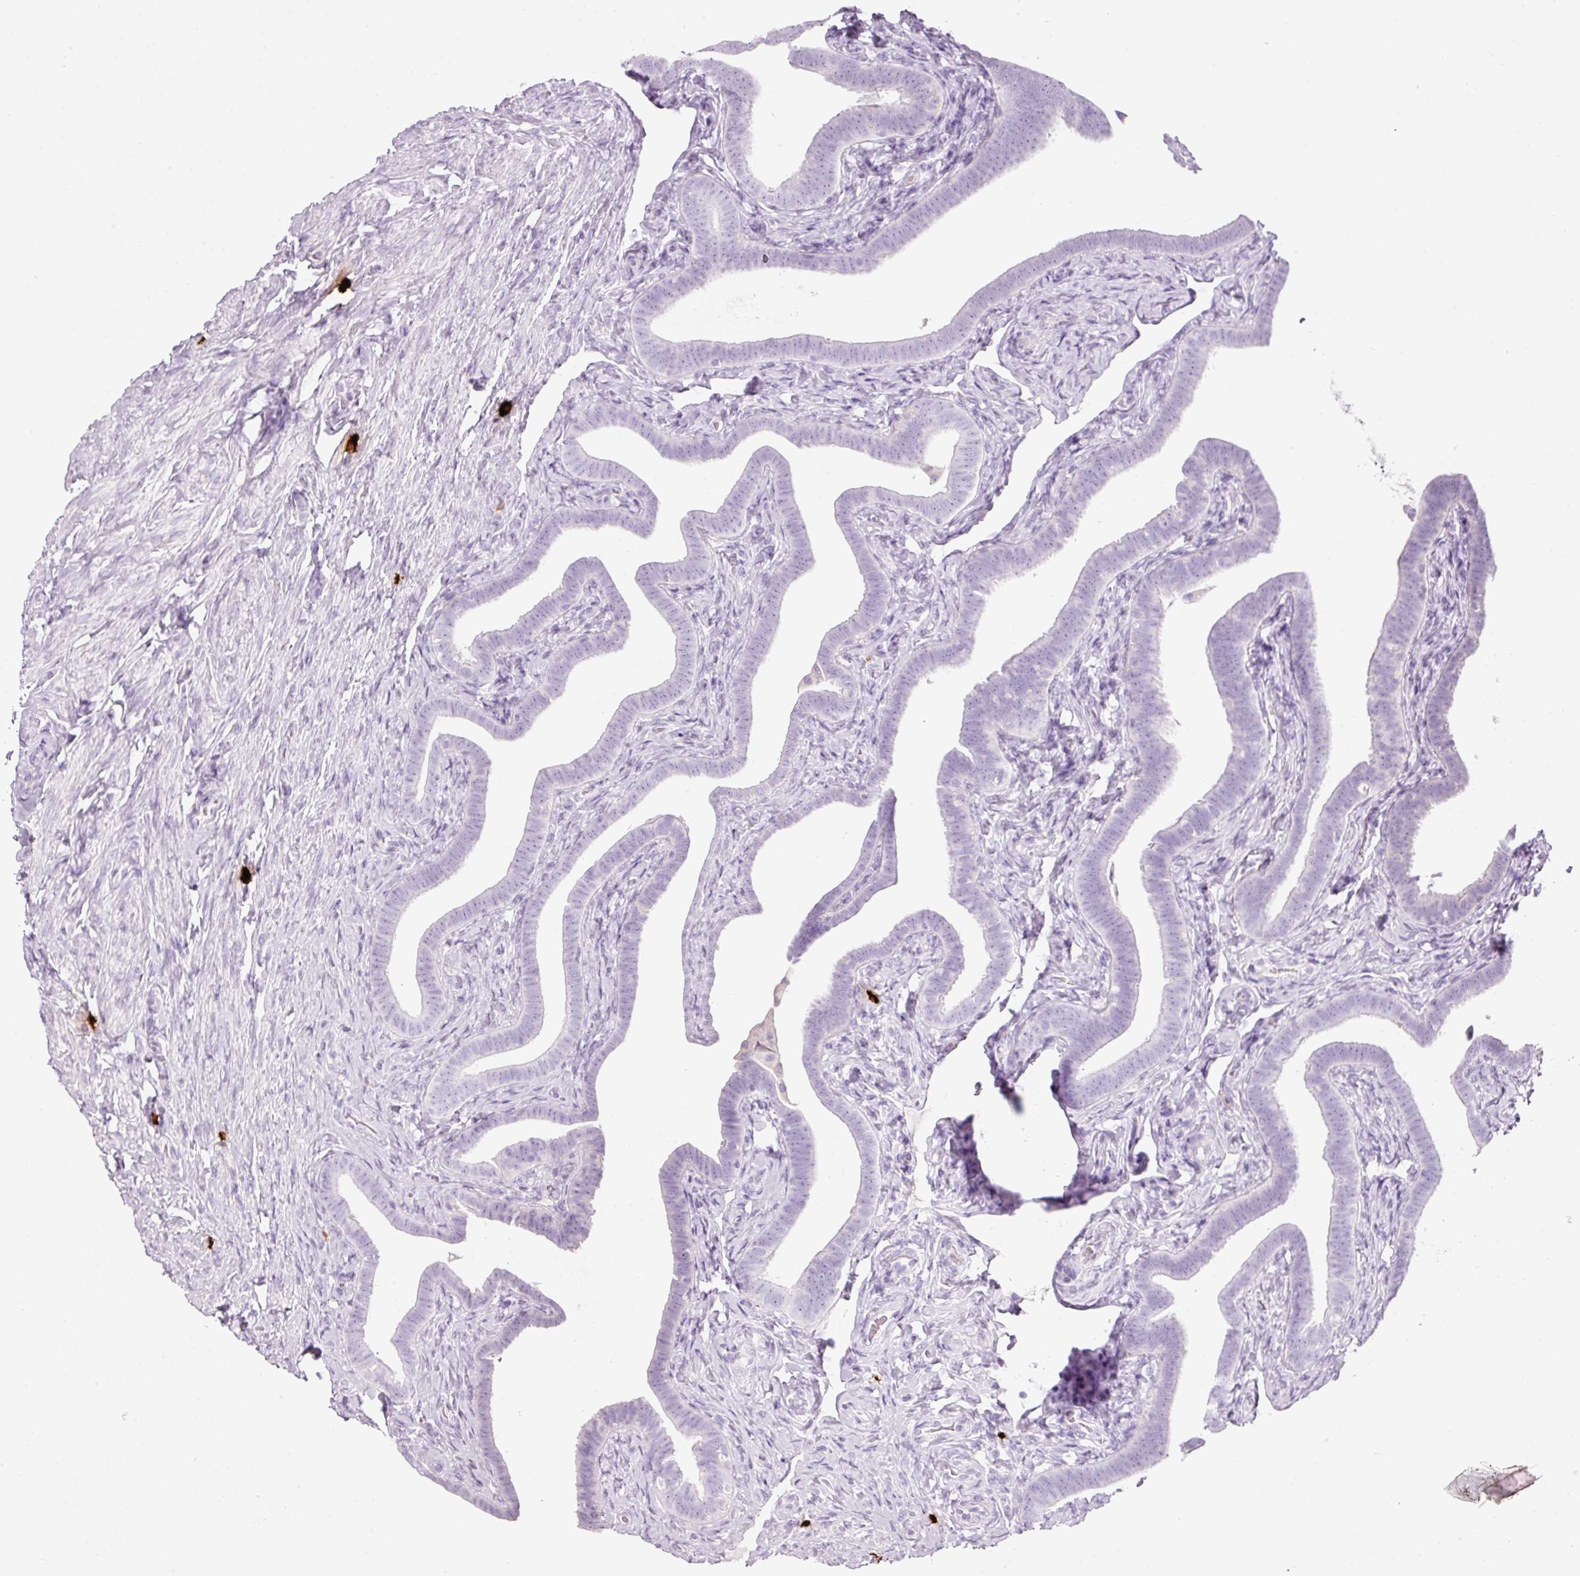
{"staining": {"intensity": "negative", "quantity": "none", "location": "none"}, "tissue": "fallopian tube", "cell_type": "Glandular cells", "image_type": "normal", "snomed": [{"axis": "morphology", "description": "Normal tissue, NOS"}, {"axis": "topography", "description": "Fallopian tube"}], "caption": "High power microscopy photomicrograph of an immunohistochemistry (IHC) micrograph of unremarkable fallopian tube, revealing no significant staining in glandular cells.", "gene": "CMA1", "patient": {"sex": "female", "age": 69}}